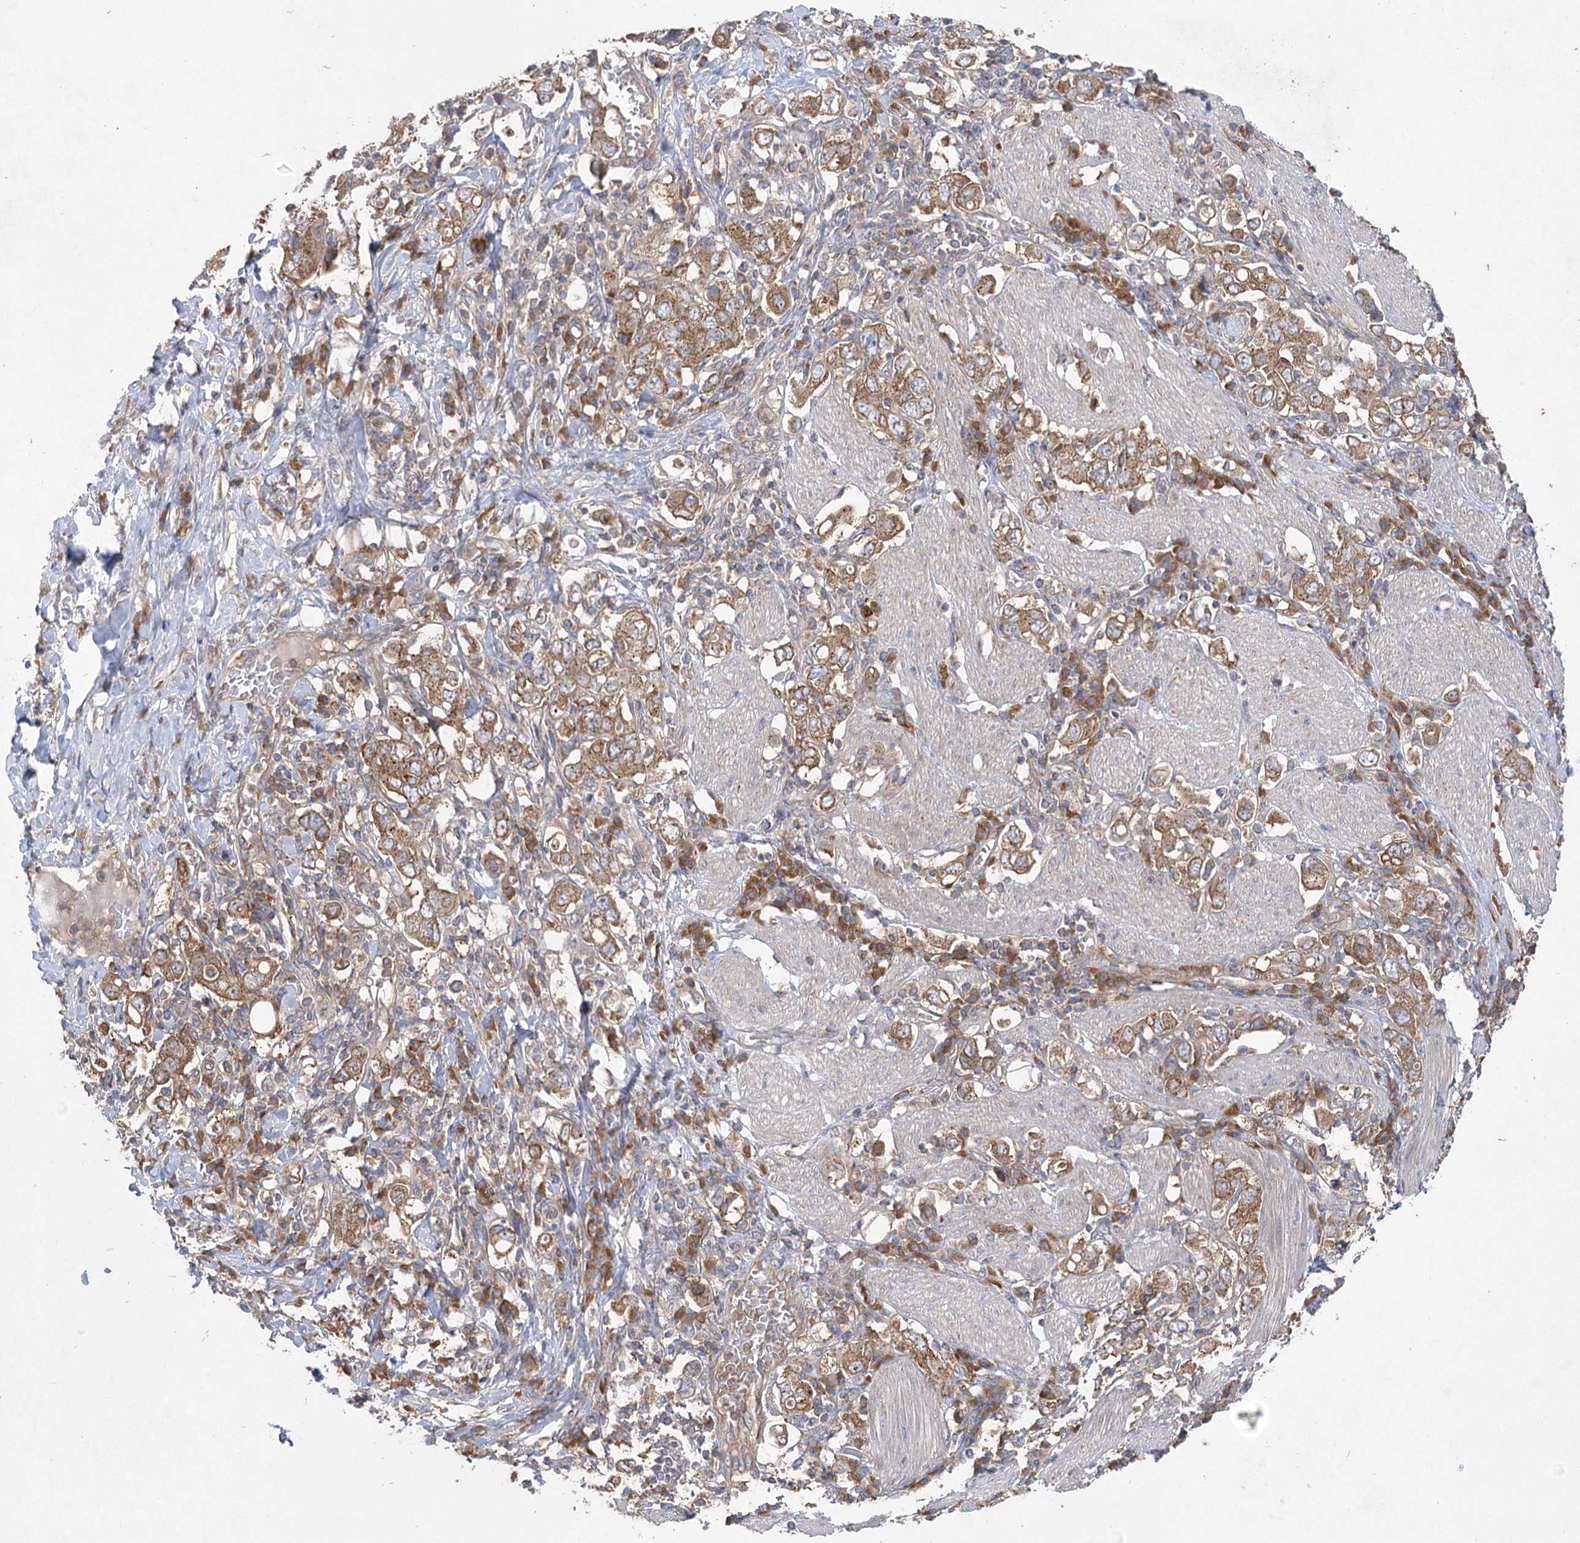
{"staining": {"intensity": "moderate", "quantity": ">75%", "location": "cytoplasmic/membranous"}, "tissue": "stomach cancer", "cell_type": "Tumor cells", "image_type": "cancer", "snomed": [{"axis": "morphology", "description": "Adenocarcinoma, NOS"}, {"axis": "topography", "description": "Stomach, upper"}], "caption": "Immunohistochemistry (IHC) of adenocarcinoma (stomach) reveals medium levels of moderate cytoplasmic/membranous staining in approximately >75% of tumor cells.", "gene": "EIF3A", "patient": {"sex": "male", "age": 62}}